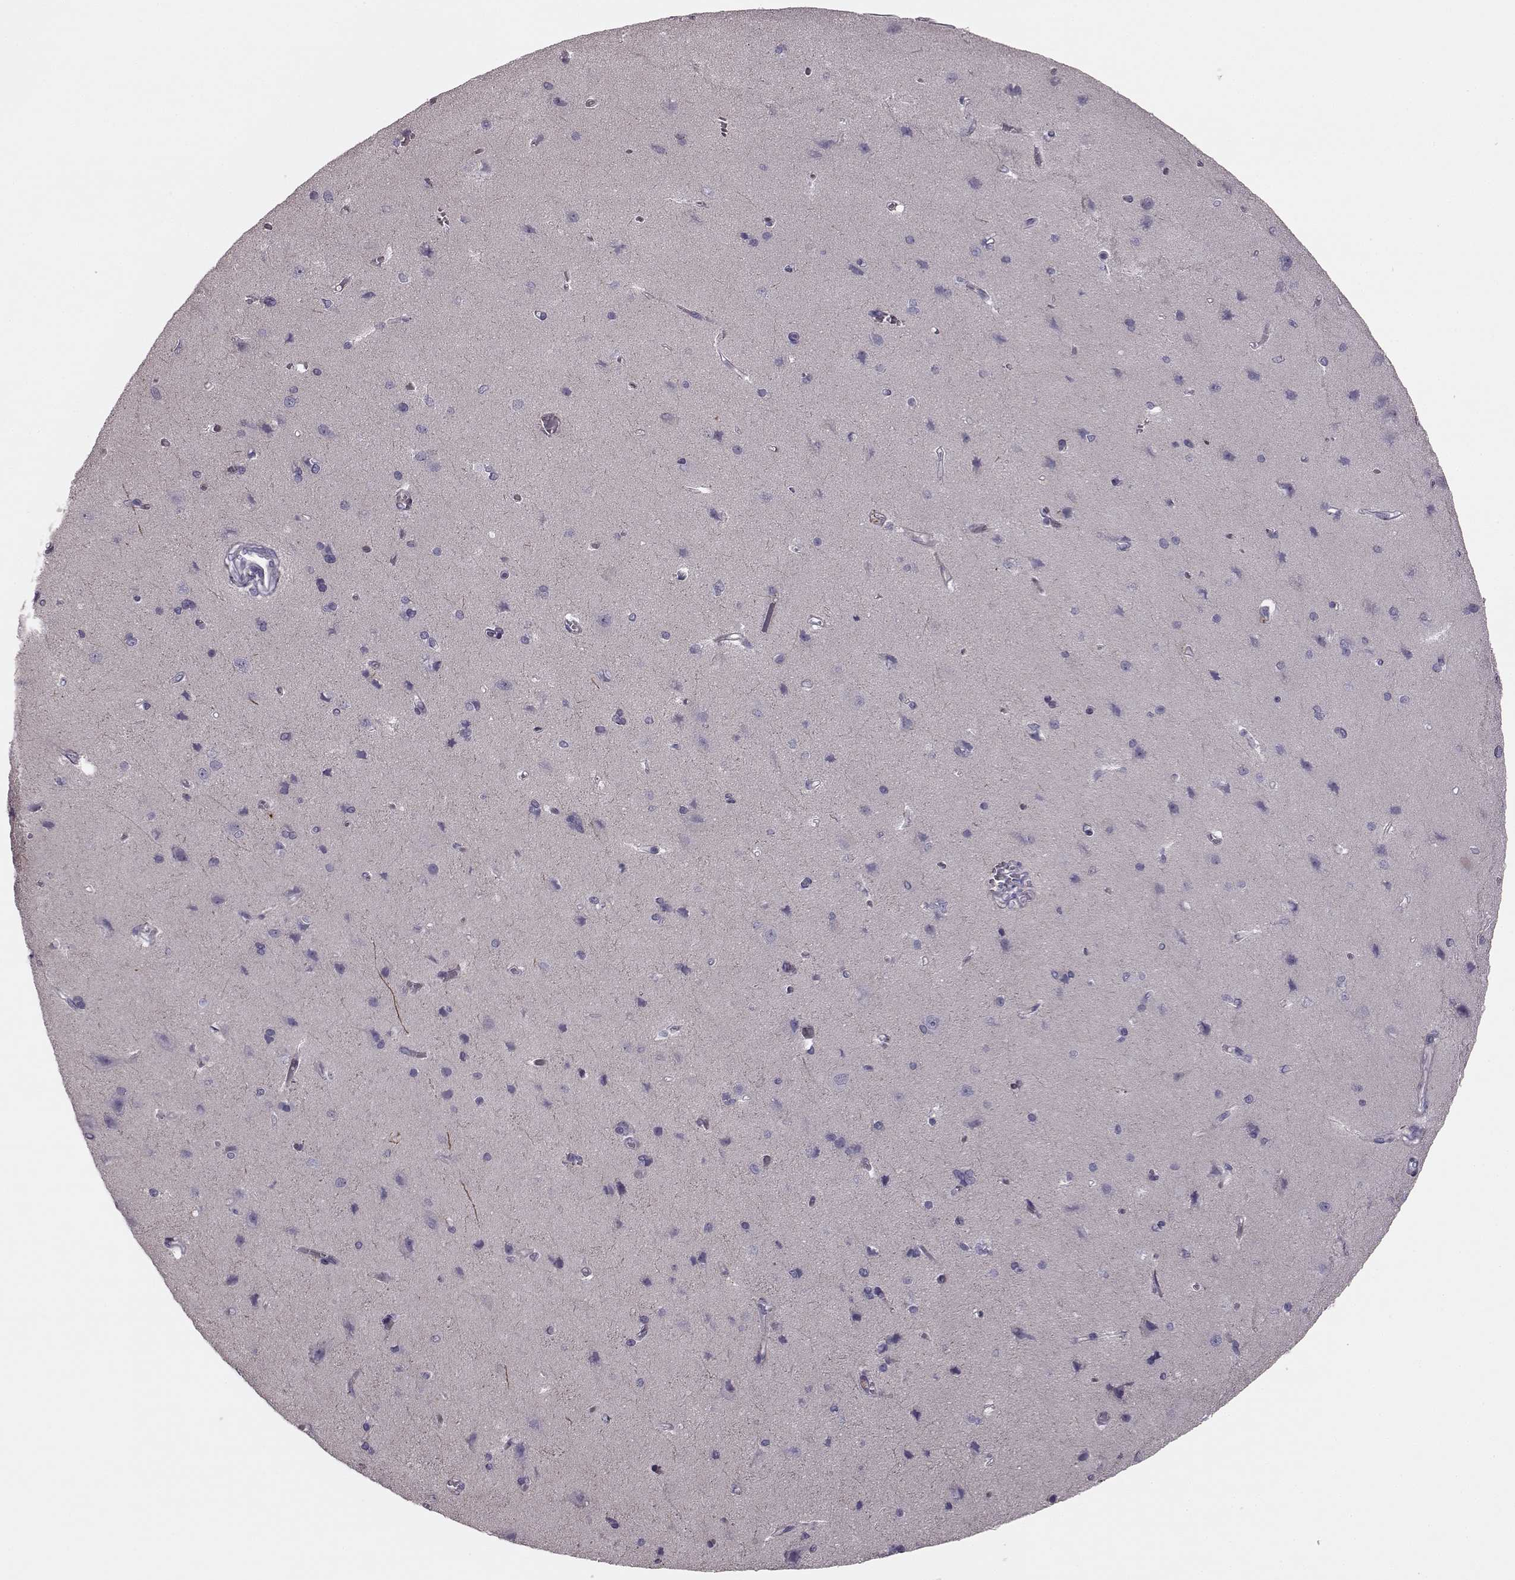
{"staining": {"intensity": "negative", "quantity": "none", "location": "none"}, "tissue": "cerebral cortex", "cell_type": "Endothelial cells", "image_type": "normal", "snomed": [{"axis": "morphology", "description": "Normal tissue, NOS"}, {"axis": "topography", "description": "Cerebral cortex"}], "caption": "An immunohistochemistry (IHC) histopathology image of benign cerebral cortex is shown. There is no staining in endothelial cells of cerebral cortex.", "gene": "SNTG1", "patient": {"sex": "male", "age": 37}}